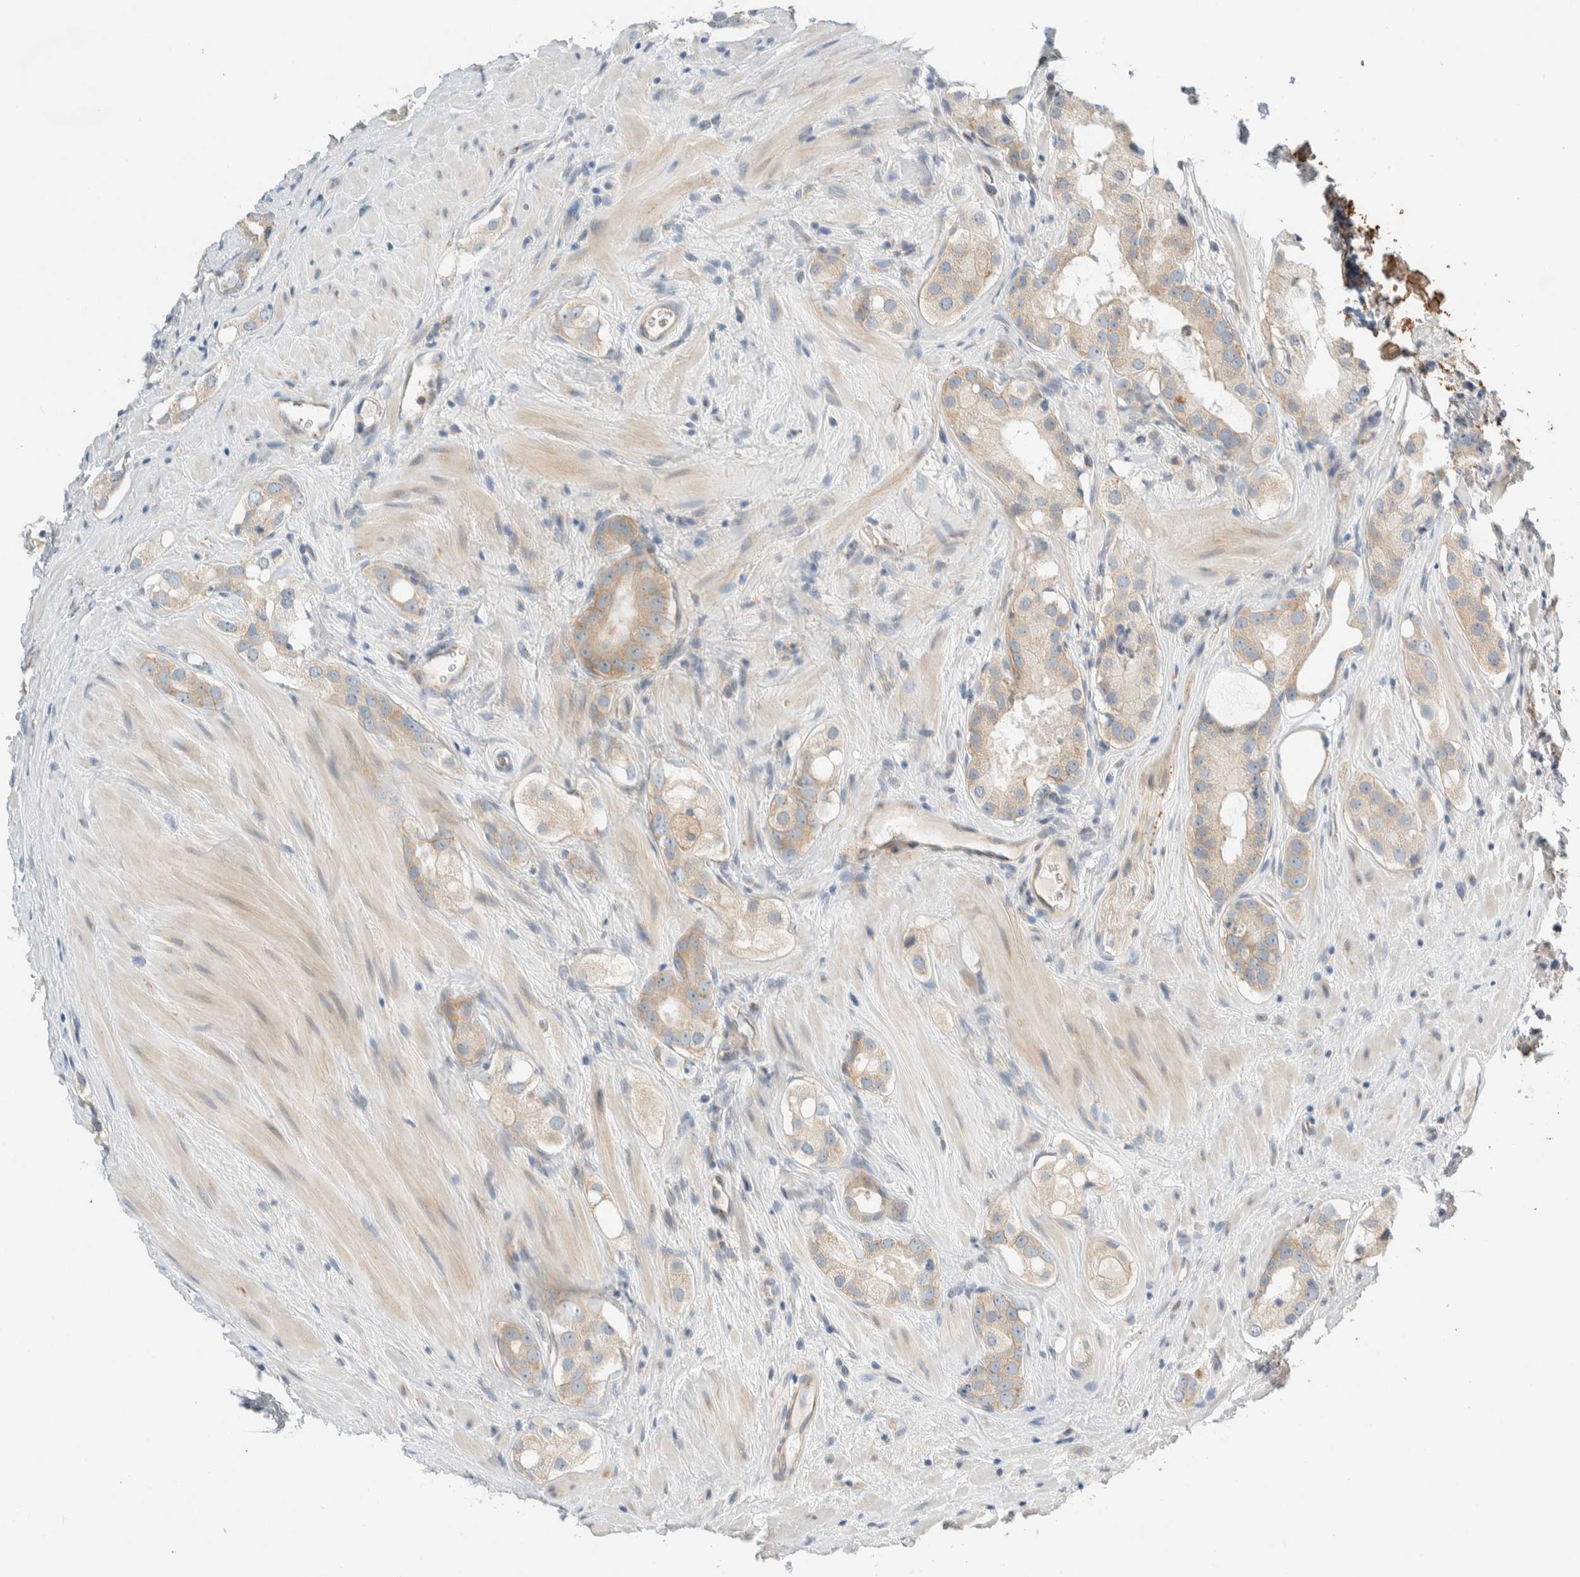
{"staining": {"intensity": "weak", "quantity": ">75%", "location": "cytoplasmic/membranous"}, "tissue": "prostate cancer", "cell_type": "Tumor cells", "image_type": "cancer", "snomed": [{"axis": "morphology", "description": "Adenocarcinoma, High grade"}, {"axis": "topography", "description": "Prostate"}], "caption": "Weak cytoplasmic/membranous protein staining is seen in approximately >75% of tumor cells in prostate high-grade adenocarcinoma.", "gene": "TMEM184B", "patient": {"sex": "male", "age": 63}}